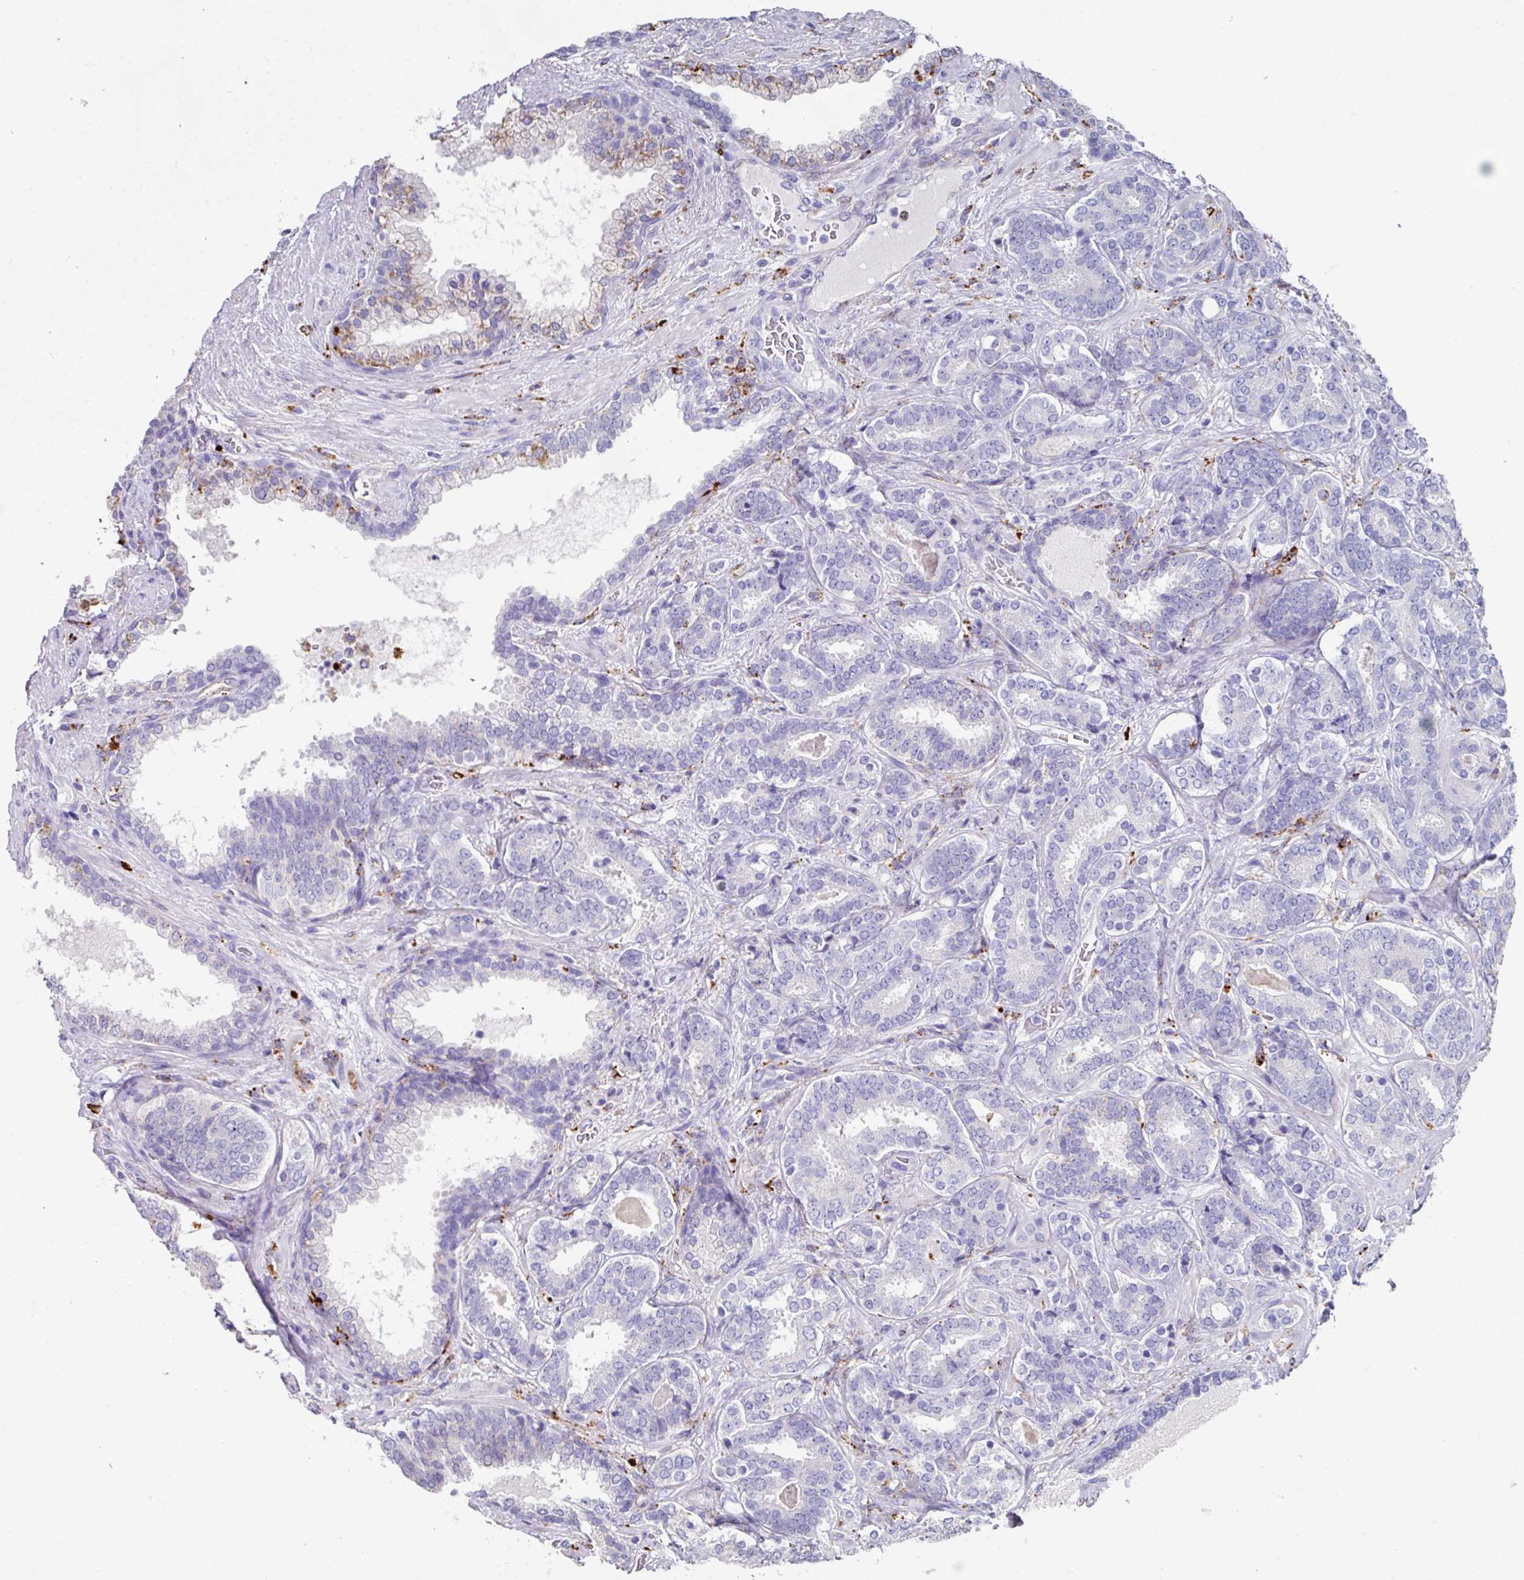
{"staining": {"intensity": "negative", "quantity": "none", "location": "none"}, "tissue": "prostate cancer", "cell_type": "Tumor cells", "image_type": "cancer", "snomed": [{"axis": "morphology", "description": "Adenocarcinoma, High grade"}, {"axis": "topography", "description": "Prostate"}], "caption": "Tumor cells show no significant protein staining in prostate high-grade adenocarcinoma.", "gene": "CPVL", "patient": {"sex": "male", "age": 65}}